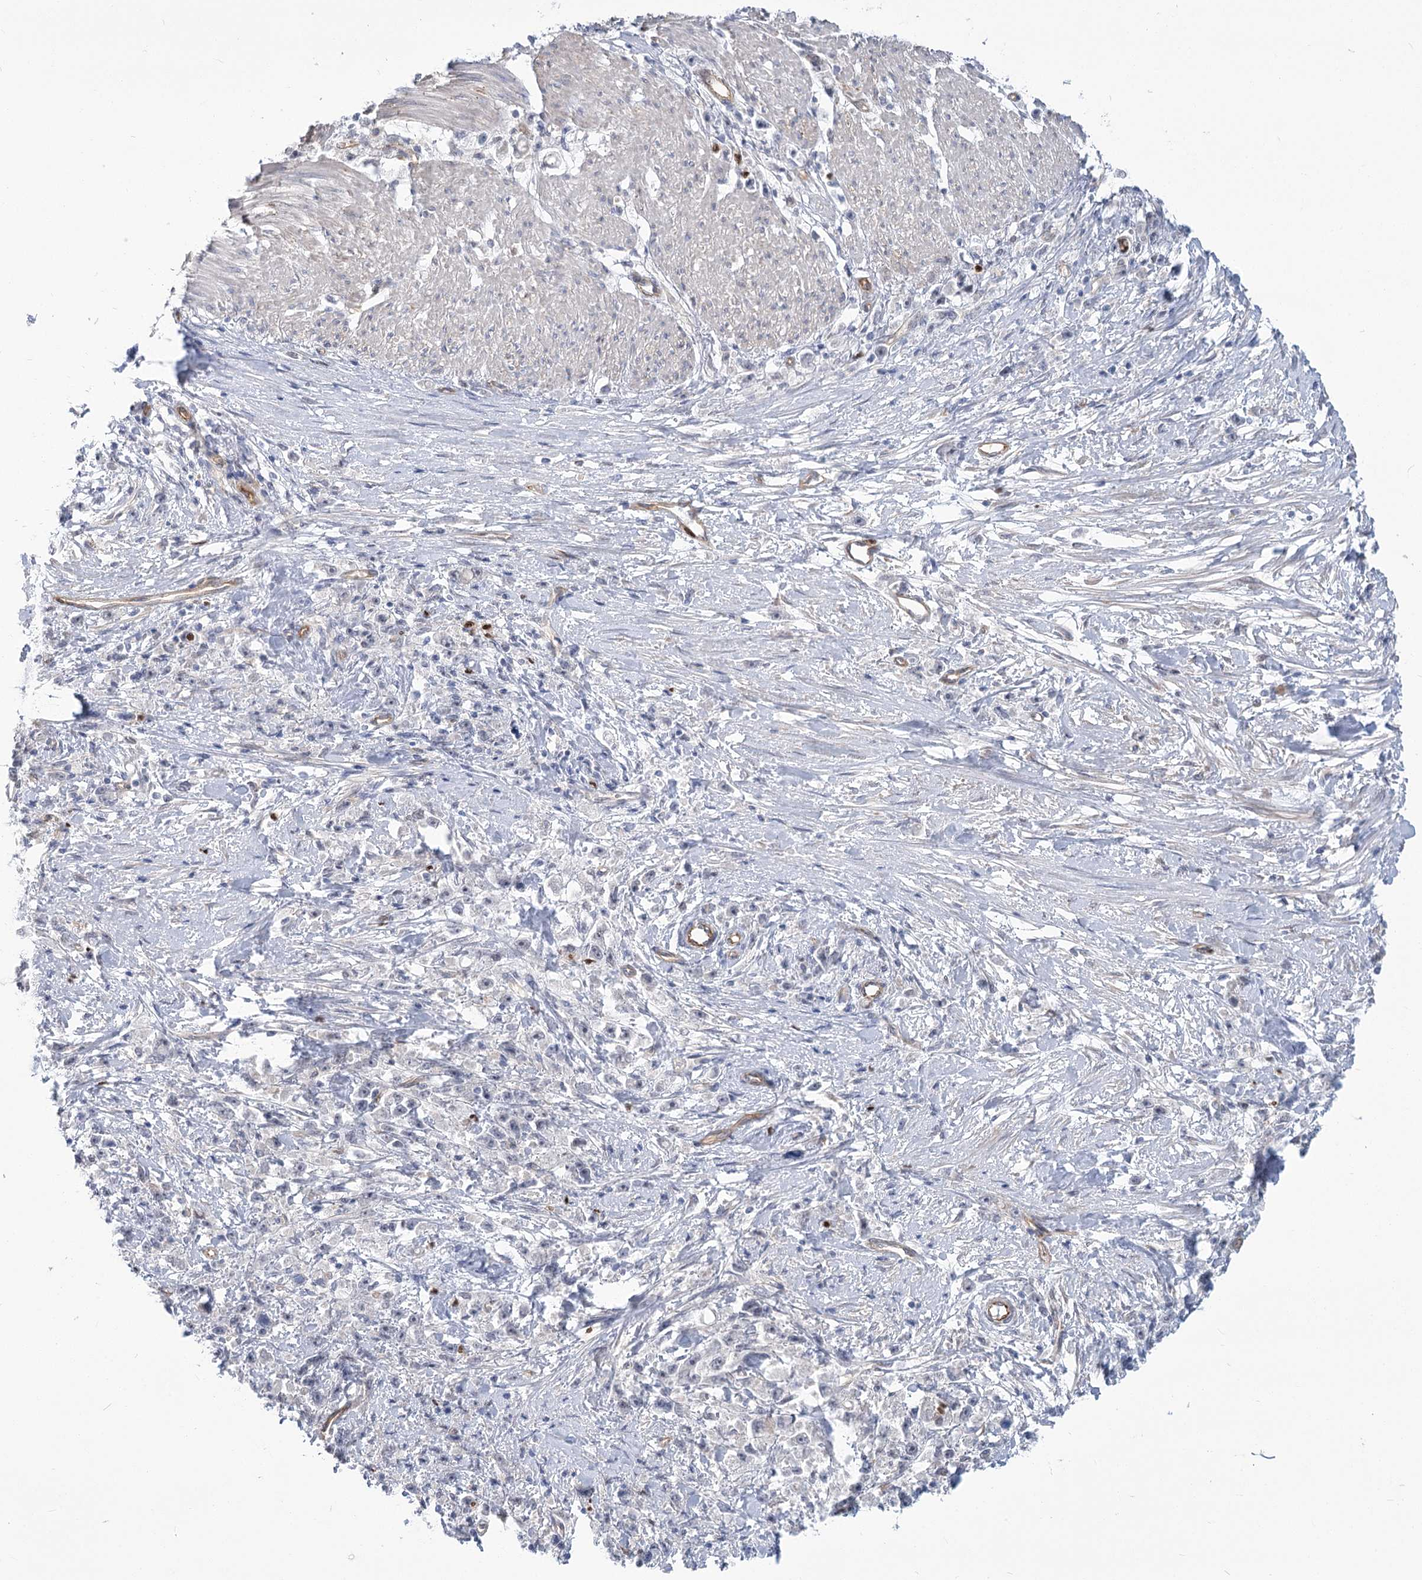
{"staining": {"intensity": "negative", "quantity": "none", "location": "none"}, "tissue": "stomach cancer", "cell_type": "Tumor cells", "image_type": "cancer", "snomed": [{"axis": "morphology", "description": "Adenocarcinoma, NOS"}, {"axis": "topography", "description": "Stomach"}], "caption": "Stomach adenocarcinoma was stained to show a protein in brown. There is no significant positivity in tumor cells.", "gene": "THAP6", "patient": {"sex": "female", "age": 59}}